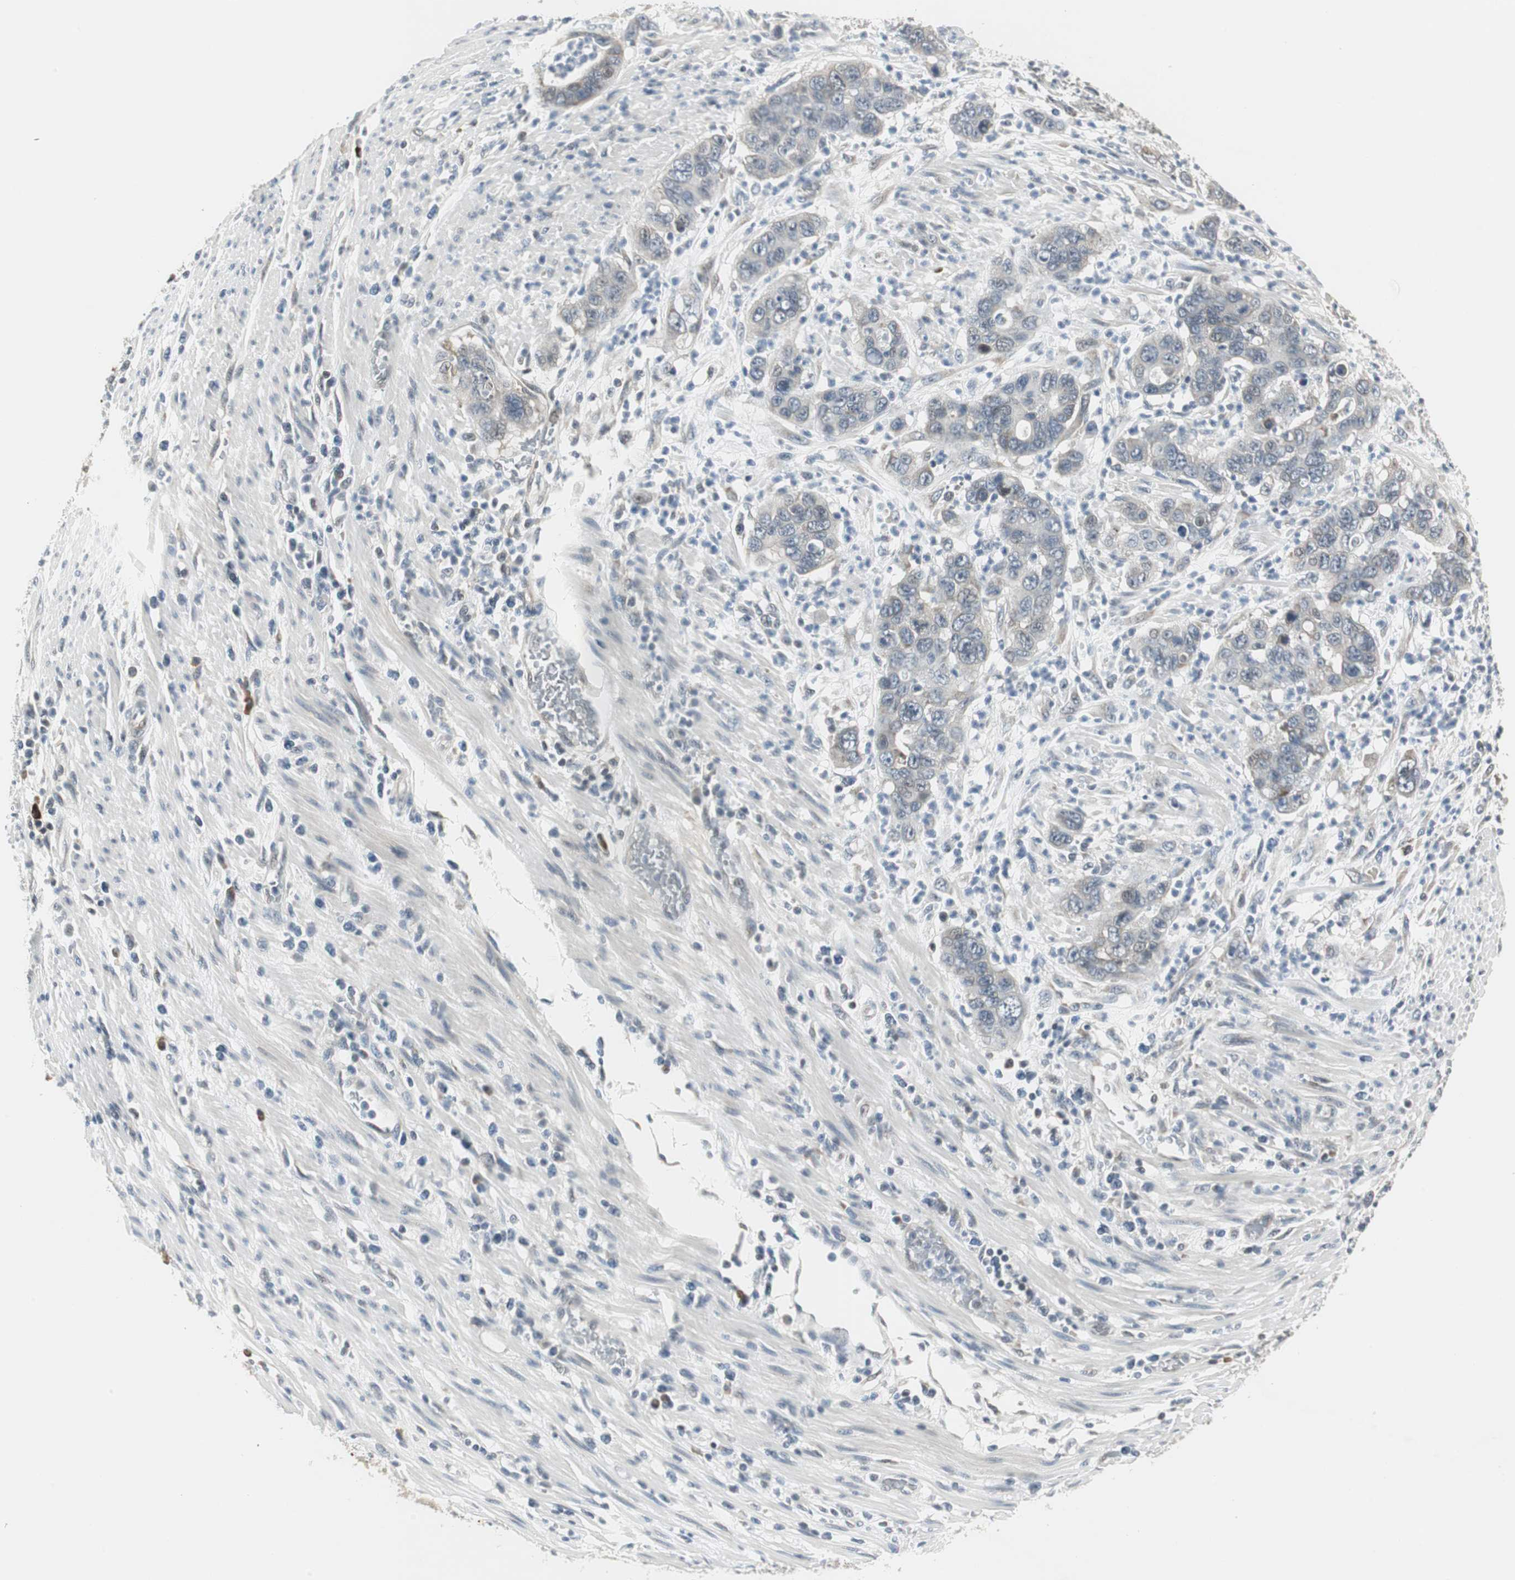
{"staining": {"intensity": "weak", "quantity": "<25%", "location": "cytoplasmic/membranous"}, "tissue": "pancreatic cancer", "cell_type": "Tumor cells", "image_type": "cancer", "snomed": [{"axis": "morphology", "description": "Adenocarcinoma, NOS"}, {"axis": "topography", "description": "Pancreas"}], "caption": "IHC of human adenocarcinoma (pancreatic) reveals no positivity in tumor cells. (Stains: DAB immunohistochemistry (IHC) with hematoxylin counter stain, Microscopy: brightfield microscopy at high magnification).", "gene": "CCT5", "patient": {"sex": "female", "age": 71}}